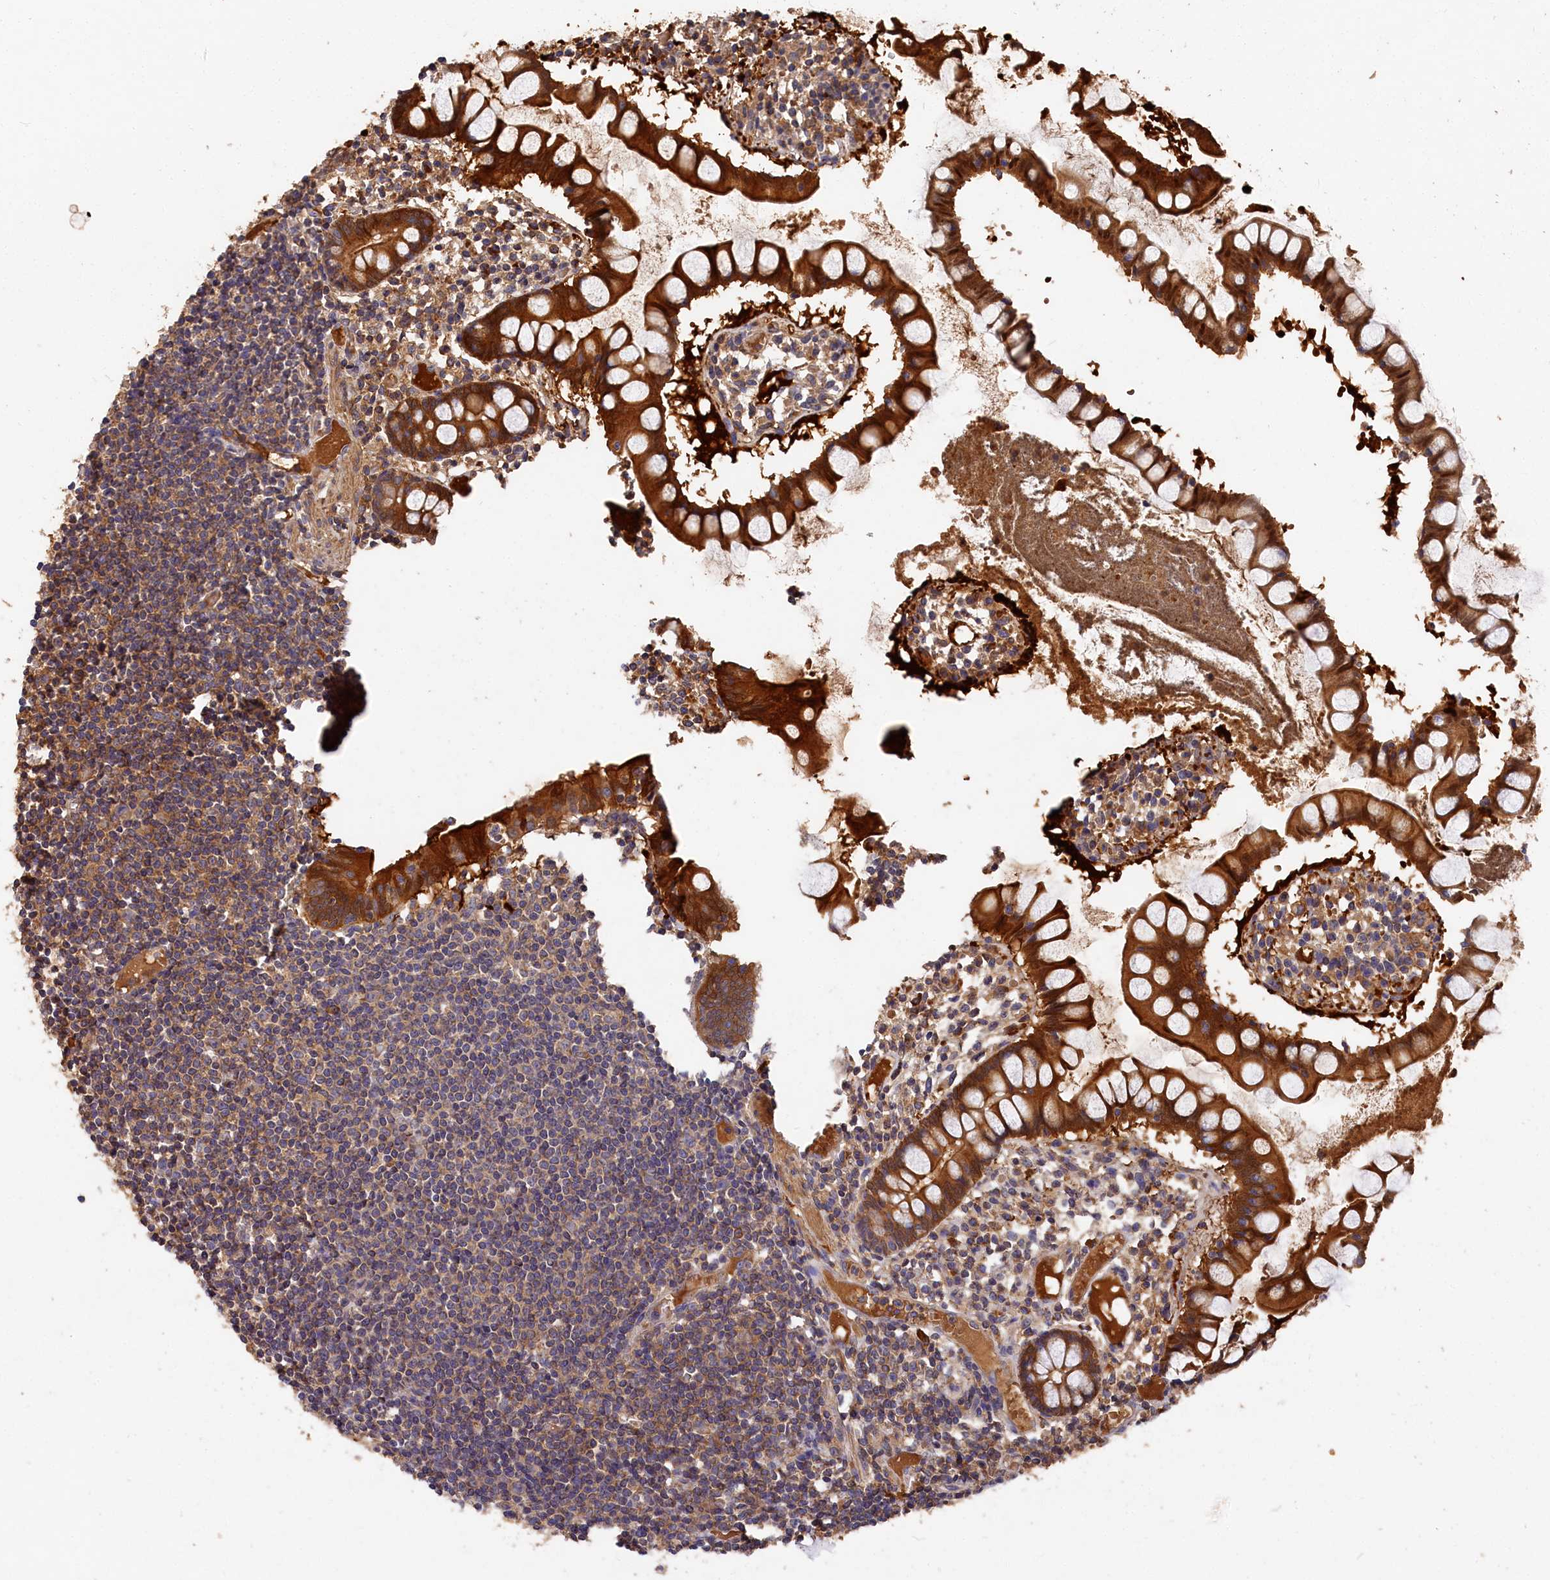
{"staining": {"intensity": "moderate", "quantity": ">75%", "location": "cytoplasmic/membranous"}, "tissue": "colon", "cell_type": "Endothelial cells", "image_type": "normal", "snomed": [{"axis": "morphology", "description": "Normal tissue, NOS"}, {"axis": "morphology", "description": "Adenocarcinoma, NOS"}, {"axis": "topography", "description": "Colon"}], "caption": "Protein staining of normal colon reveals moderate cytoplasmic/membranous positivity in approximately >75% of endothelial cells. The staining is performed using DAB brown chromogen to label protein expression. The nuclei are counter-stained blue using hematoxylin.", "gene": "DHRS11", "patient": {"sex": "female", "age": 55}}